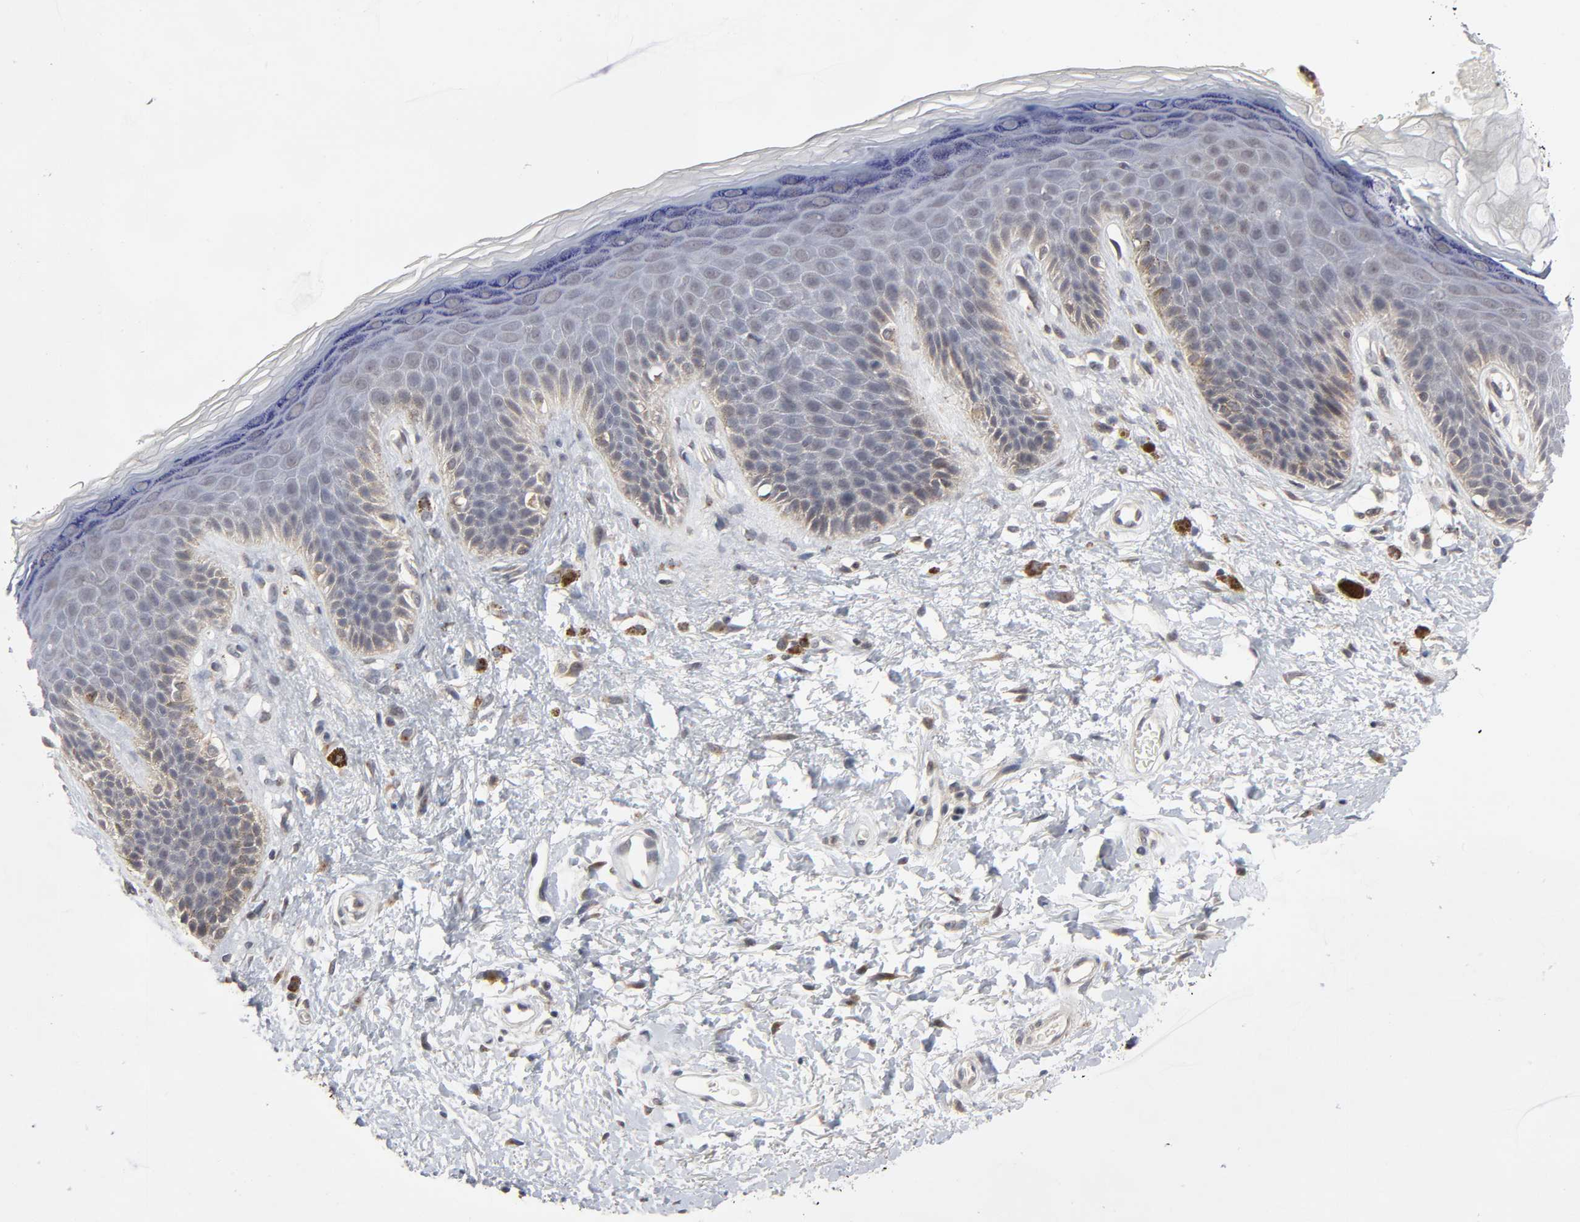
{"staining": {"intensity": "moderate", "quantity": "<25%", "location": "cytoplasmic/membranous"}, "tissue": "skin", "cell_type": "Epidermal cells", "image_type": "normal", "snomed": [{"axis": "morphology", "description": "Normal tissue, NOS"}, {"axis": "topography", "description": "Anal"}], "caption": "Protein positivity by immunohistochemistry (IHC) shows moderate cytoplasmic/membranous positivity in approximately <25% of epidermal cells in unremarkable skin. (DAB IHC, brown staining for protein, blue staining for nuclei).", "gene": "AUH", "patient": {"sex": "female", "age": 46}}